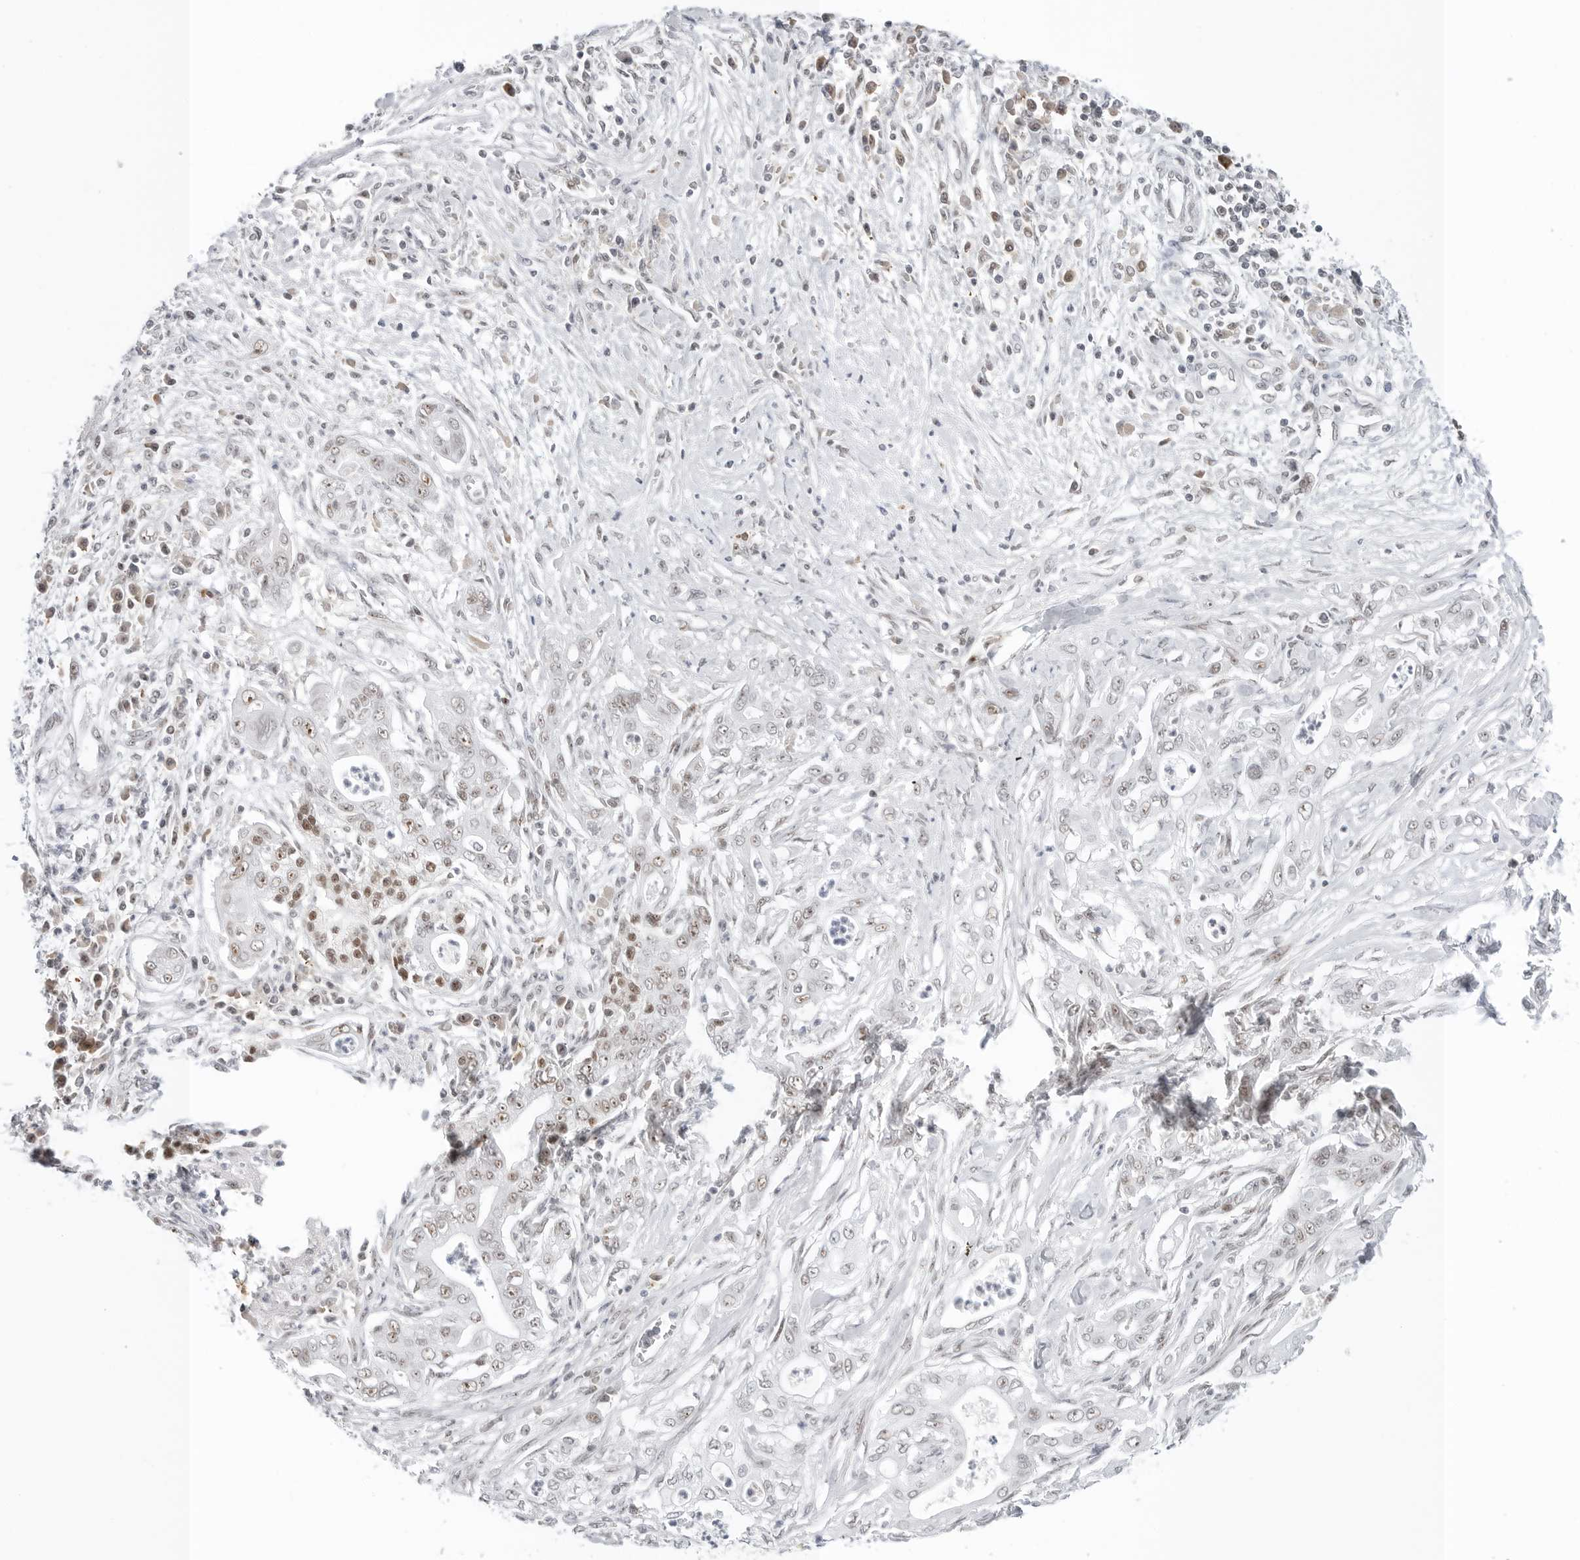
{"staining": {"intensity": "moderate", "quantity": "<25%", "location": "nuclear"}, "tissue": "pancreatic cancer", "cell_type": "Tumor cells", "image_type": "cancer", "snomed": [{"axis": "morphology", "description": "Adenocarcinoma, NOS"}, {"axis": "topography", "description": "Pancreas"}], "caption": "A histopathology image of pancreatic cancer stained for a protein displays moderate nuclear brown staining in tumor cells. The protein of interest is shown in brown color, while the nuclei are stained blue.", "gene": "WRAP53", "patient": {"sex": "male", "age": 58}}